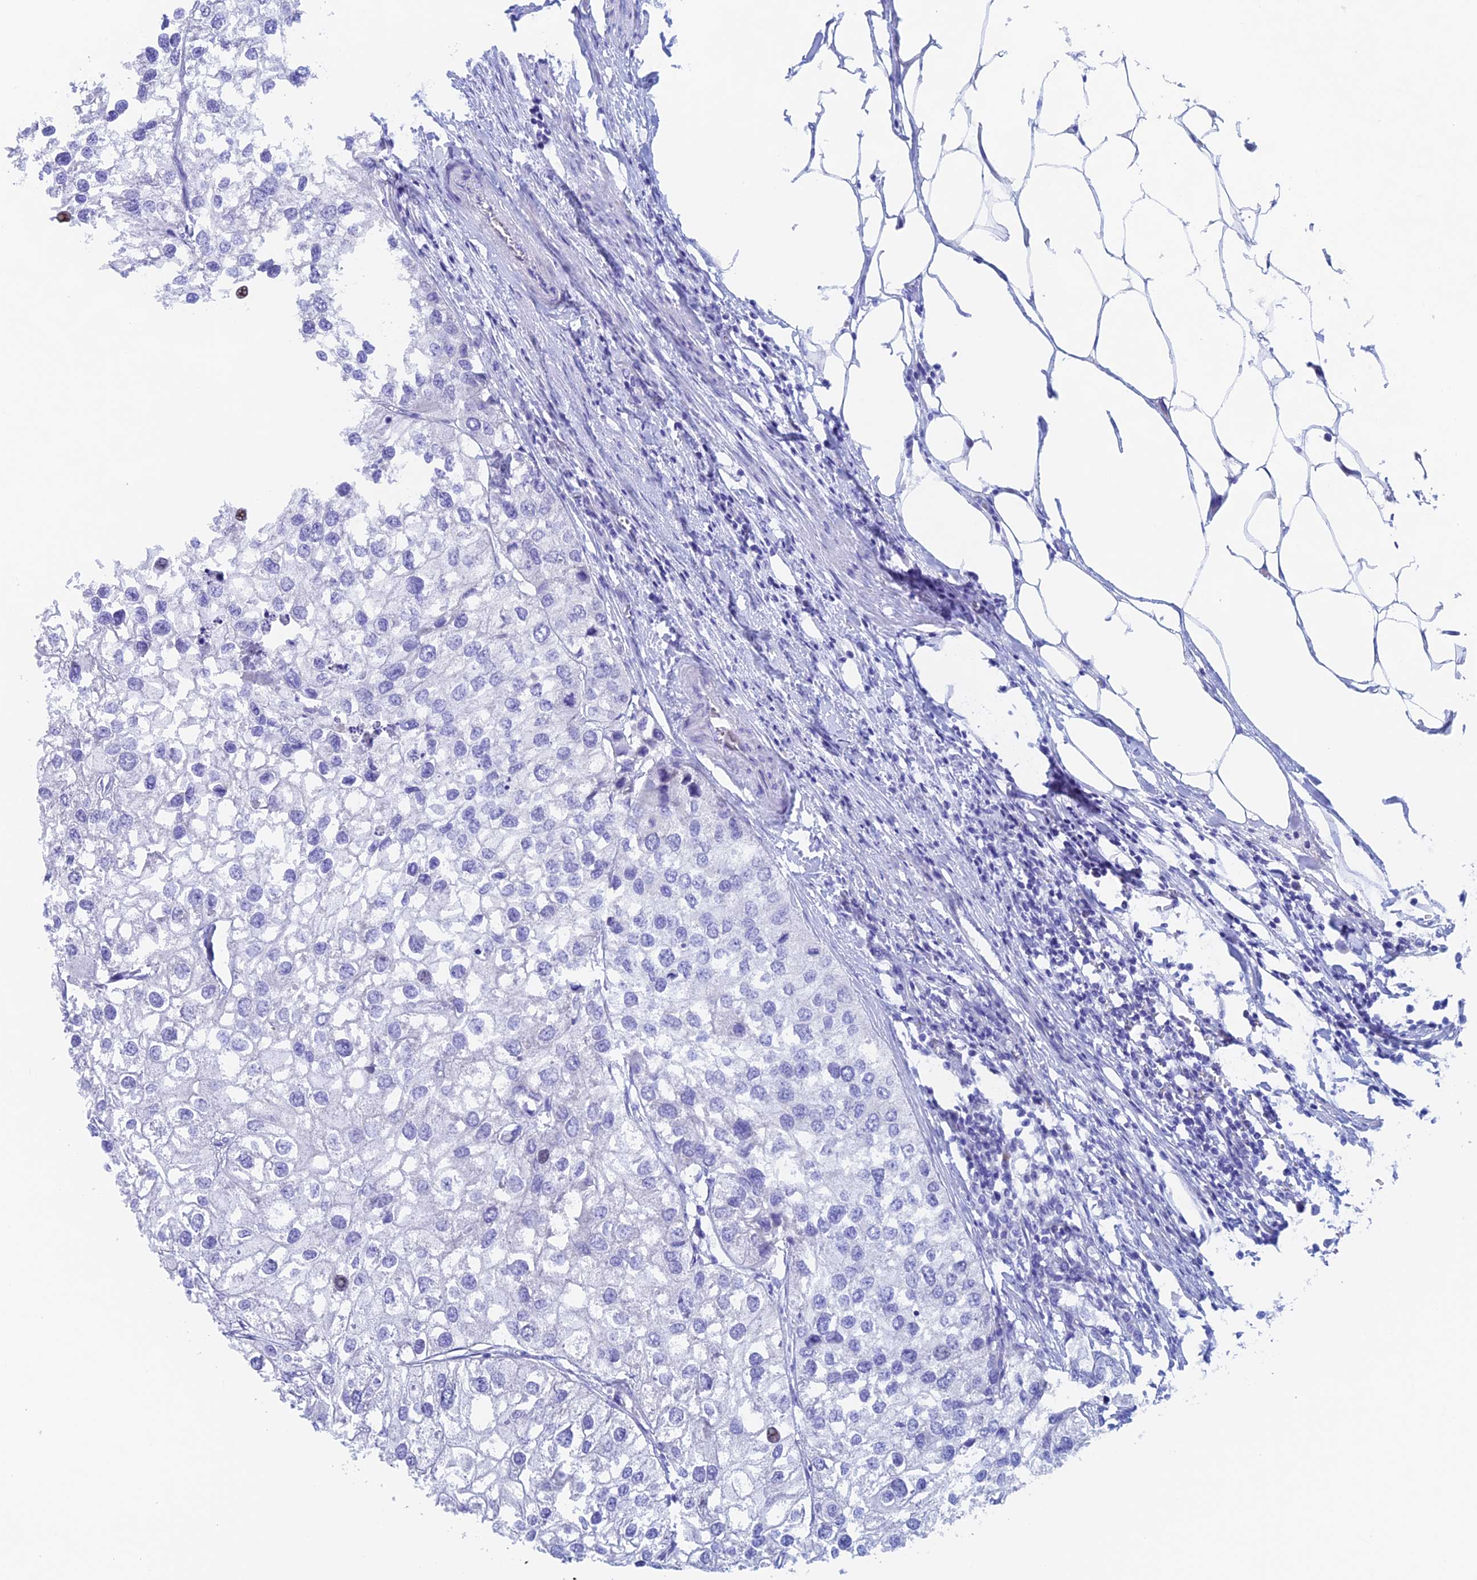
{"staining": {"intensity": "negative", "quantity": "none", "location": "none"}, "tissue": "urothelial cancer", "cell_type": "Tumor cells", "image_type": "cancer", "snomed": [{"axis": "morphology", "description": "Urothelial carcinoma, High grade"}, {"axis": "topography", "description": "Urinary bladder"}], "caption": "Image shows no protein expression in tumor cells of urothelial carcinoma (high-grade) tissue.", "gene": "PSMC3IP", "patient": {"sex": "male", "age": 64}}